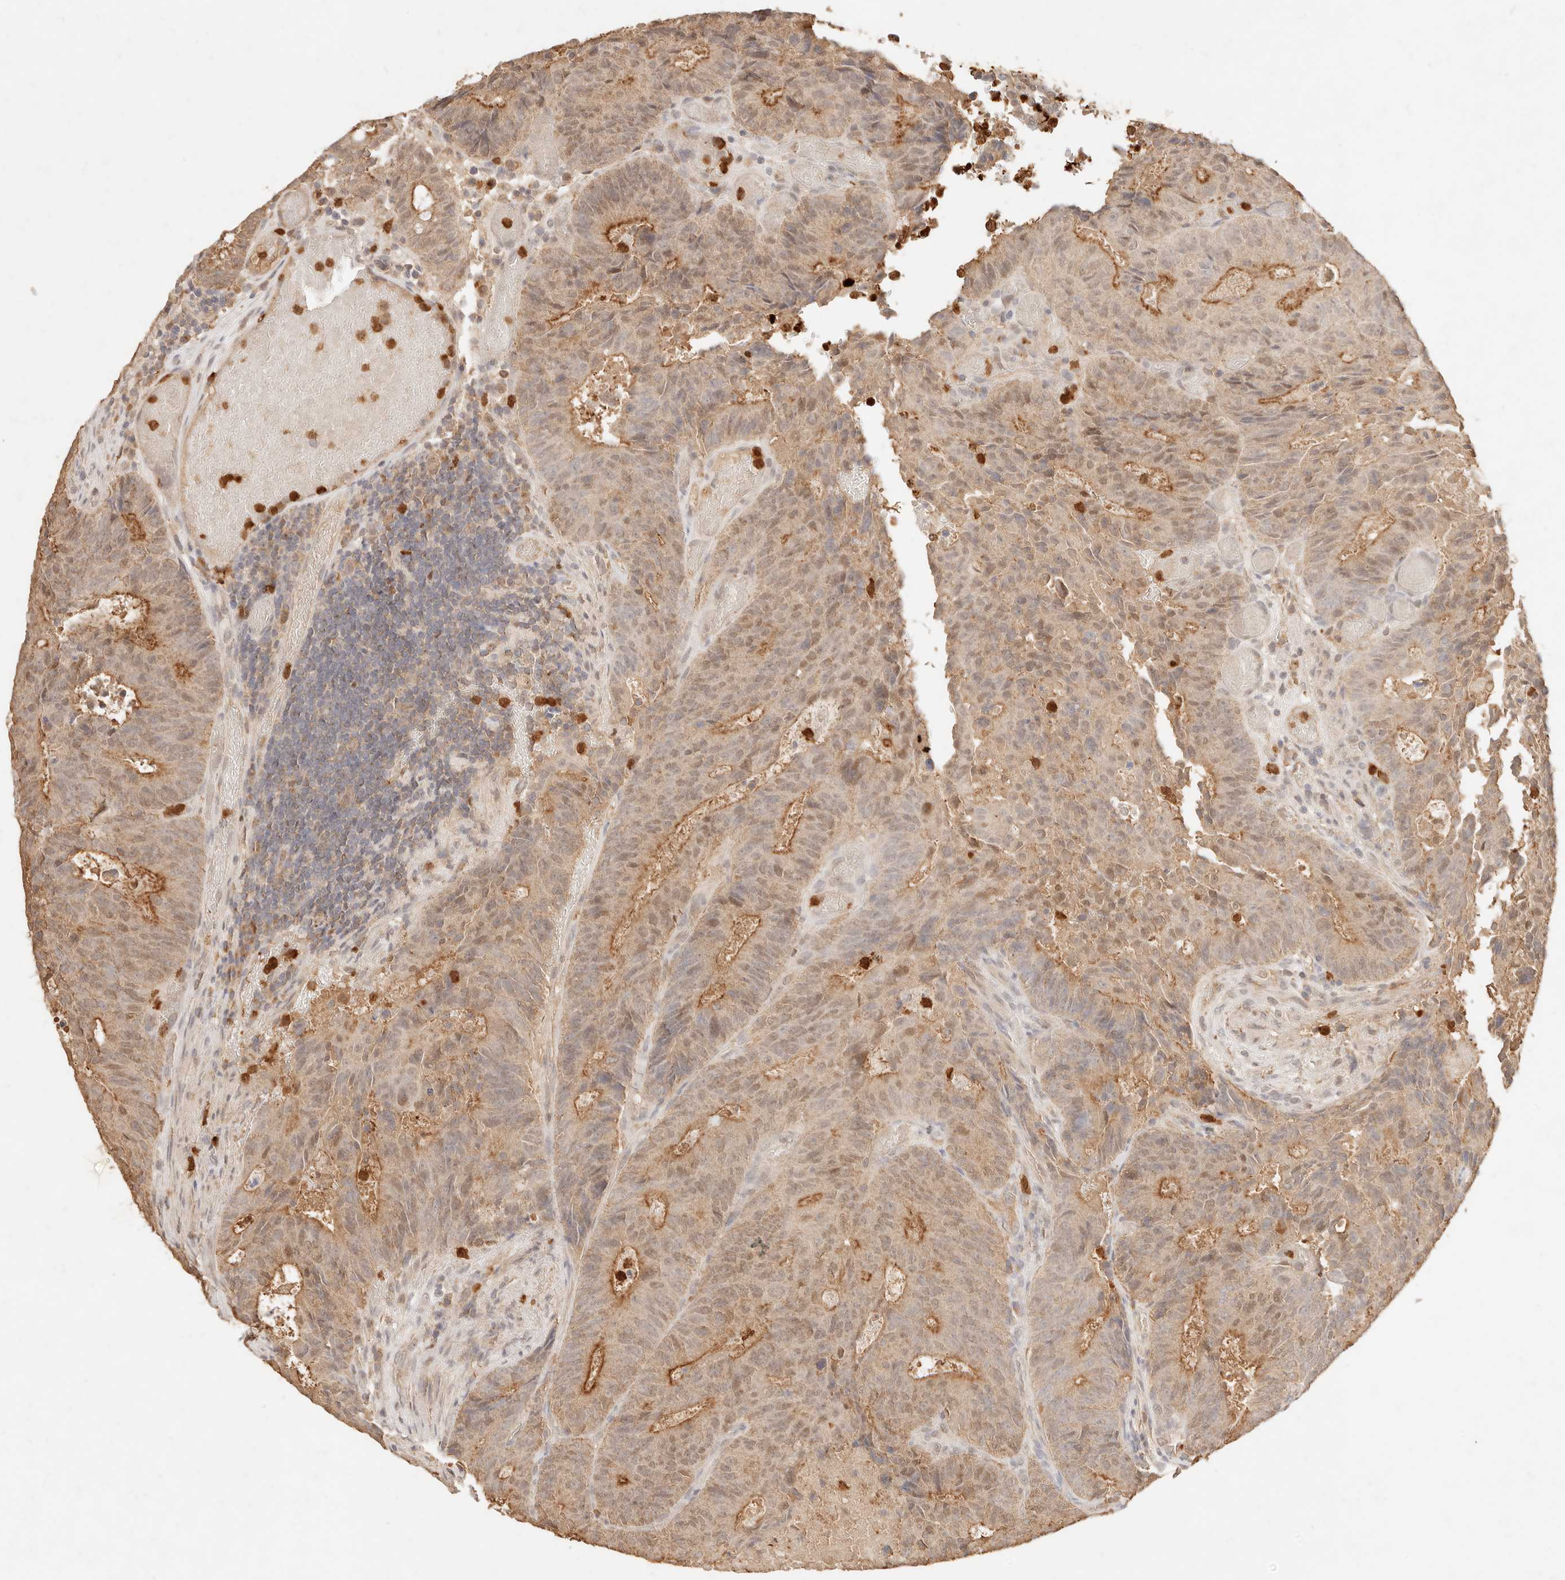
{"staining": {"intensity": "moderate", "quantity": "25%-75%", "location": "cytoplasmic/membranous,nuclear"}, "tissue": "colorectal cancer", "cell_type": "Tumor cells", "image_type": "cancer", "snomed": [{"axis": "morphology", "description": "Adenocarcinoma, NOS"}, {"axis": "topography", "description": "Colon"}], "caption": "Human colorectal cancer (adenocarcinoma) stained for a protein (brown) shows moderate cytoplasmic/membranous and nuclear positive staining in approximately 25%-75% of tumor cells.", "gene": "TMTC2", "patient": {"sex": "male", "age": 87}}